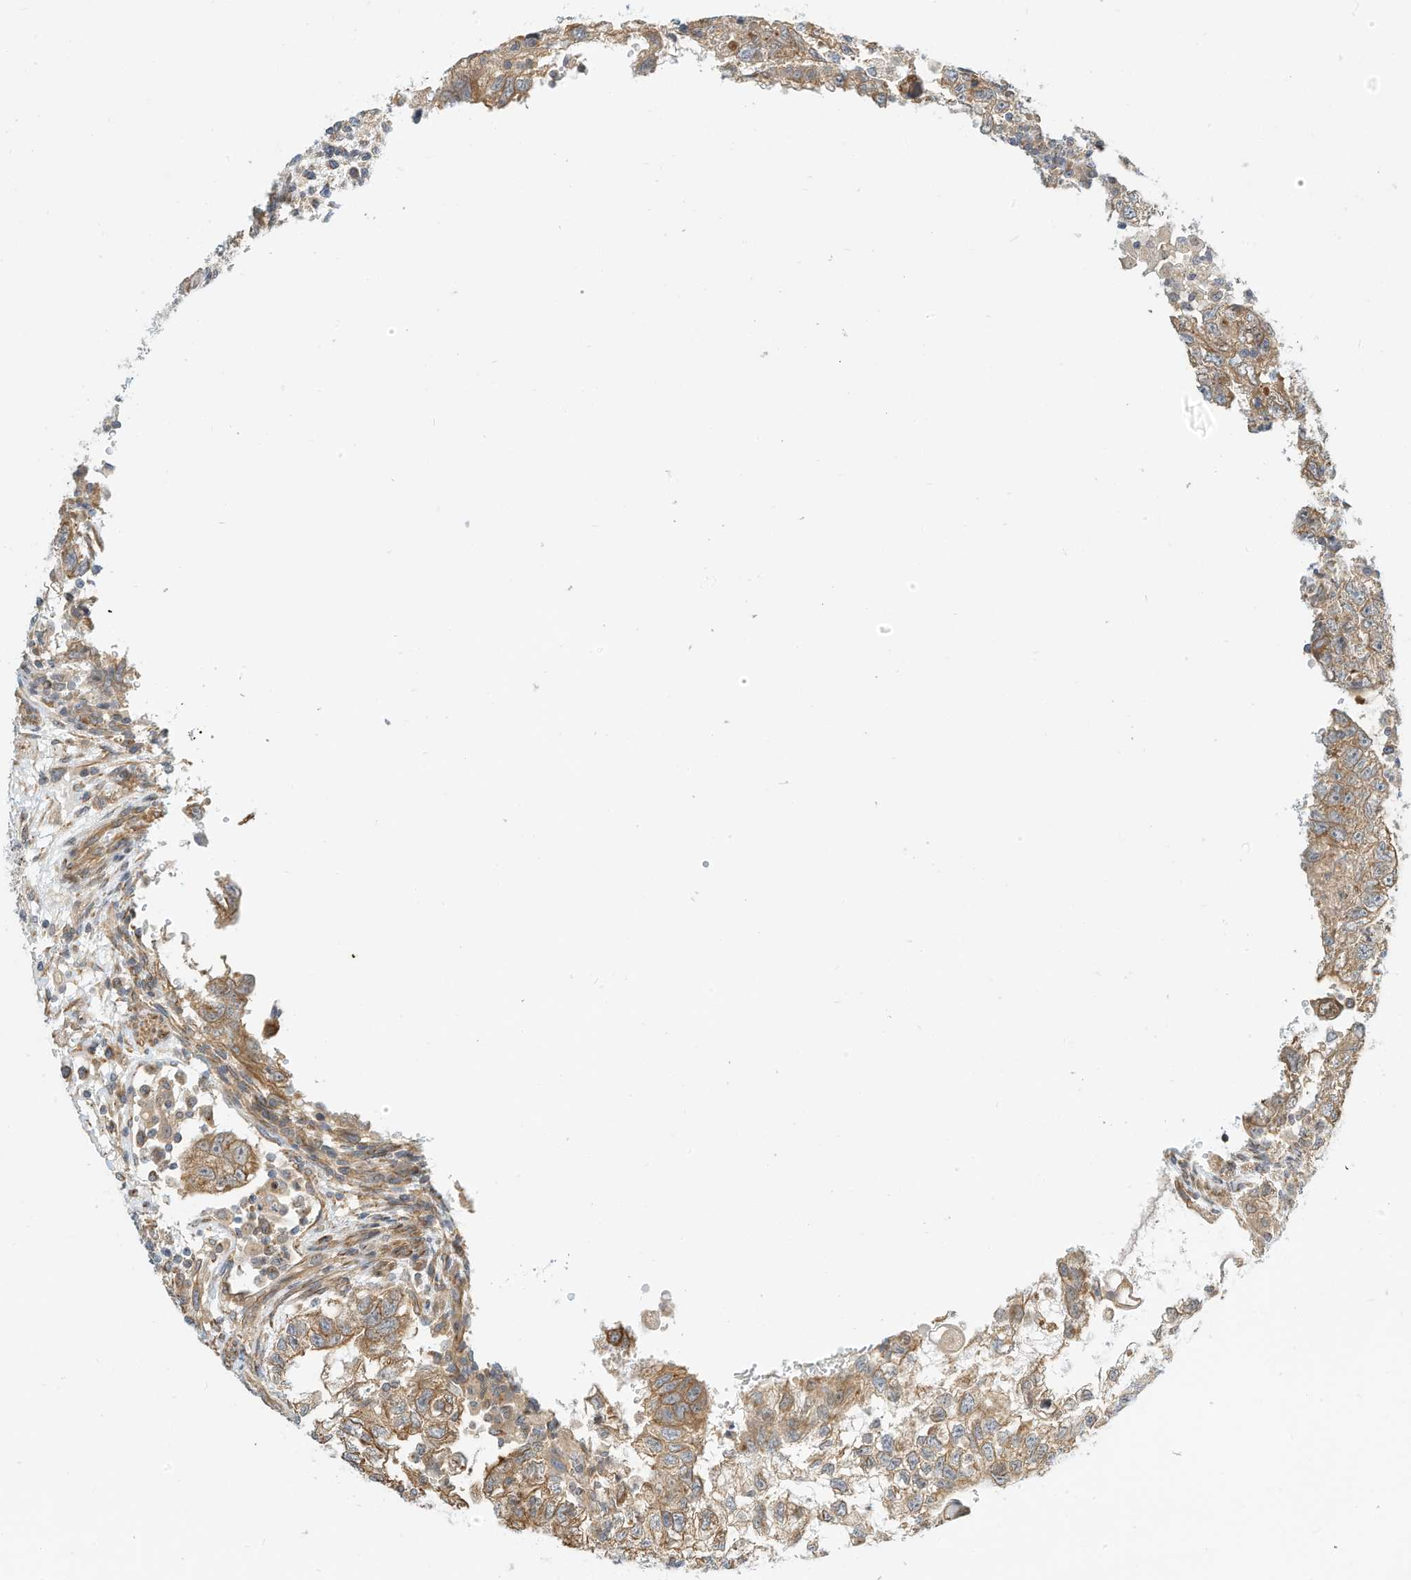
{"staining": {"intensity": "moderate", "quantity": ">75%", "location": "cytoplasmic/membranous"}, "tissue": "testis cancer", "cell_type": "Tumor cells", "image_type": "cancer", "snomed": [{"axis": "morphology", "description": "Carcinoma, Embryonal, NOS"}, {"axis": "topography", "description": "Testis"}], "caption": "Testis cancer stained with immunohistochemistry shows moderate cytoplasmic/membranous staining in about >75% of tumor cells.", "gene": "OFD1", "patient": {"sex": "male", "age": 37}}